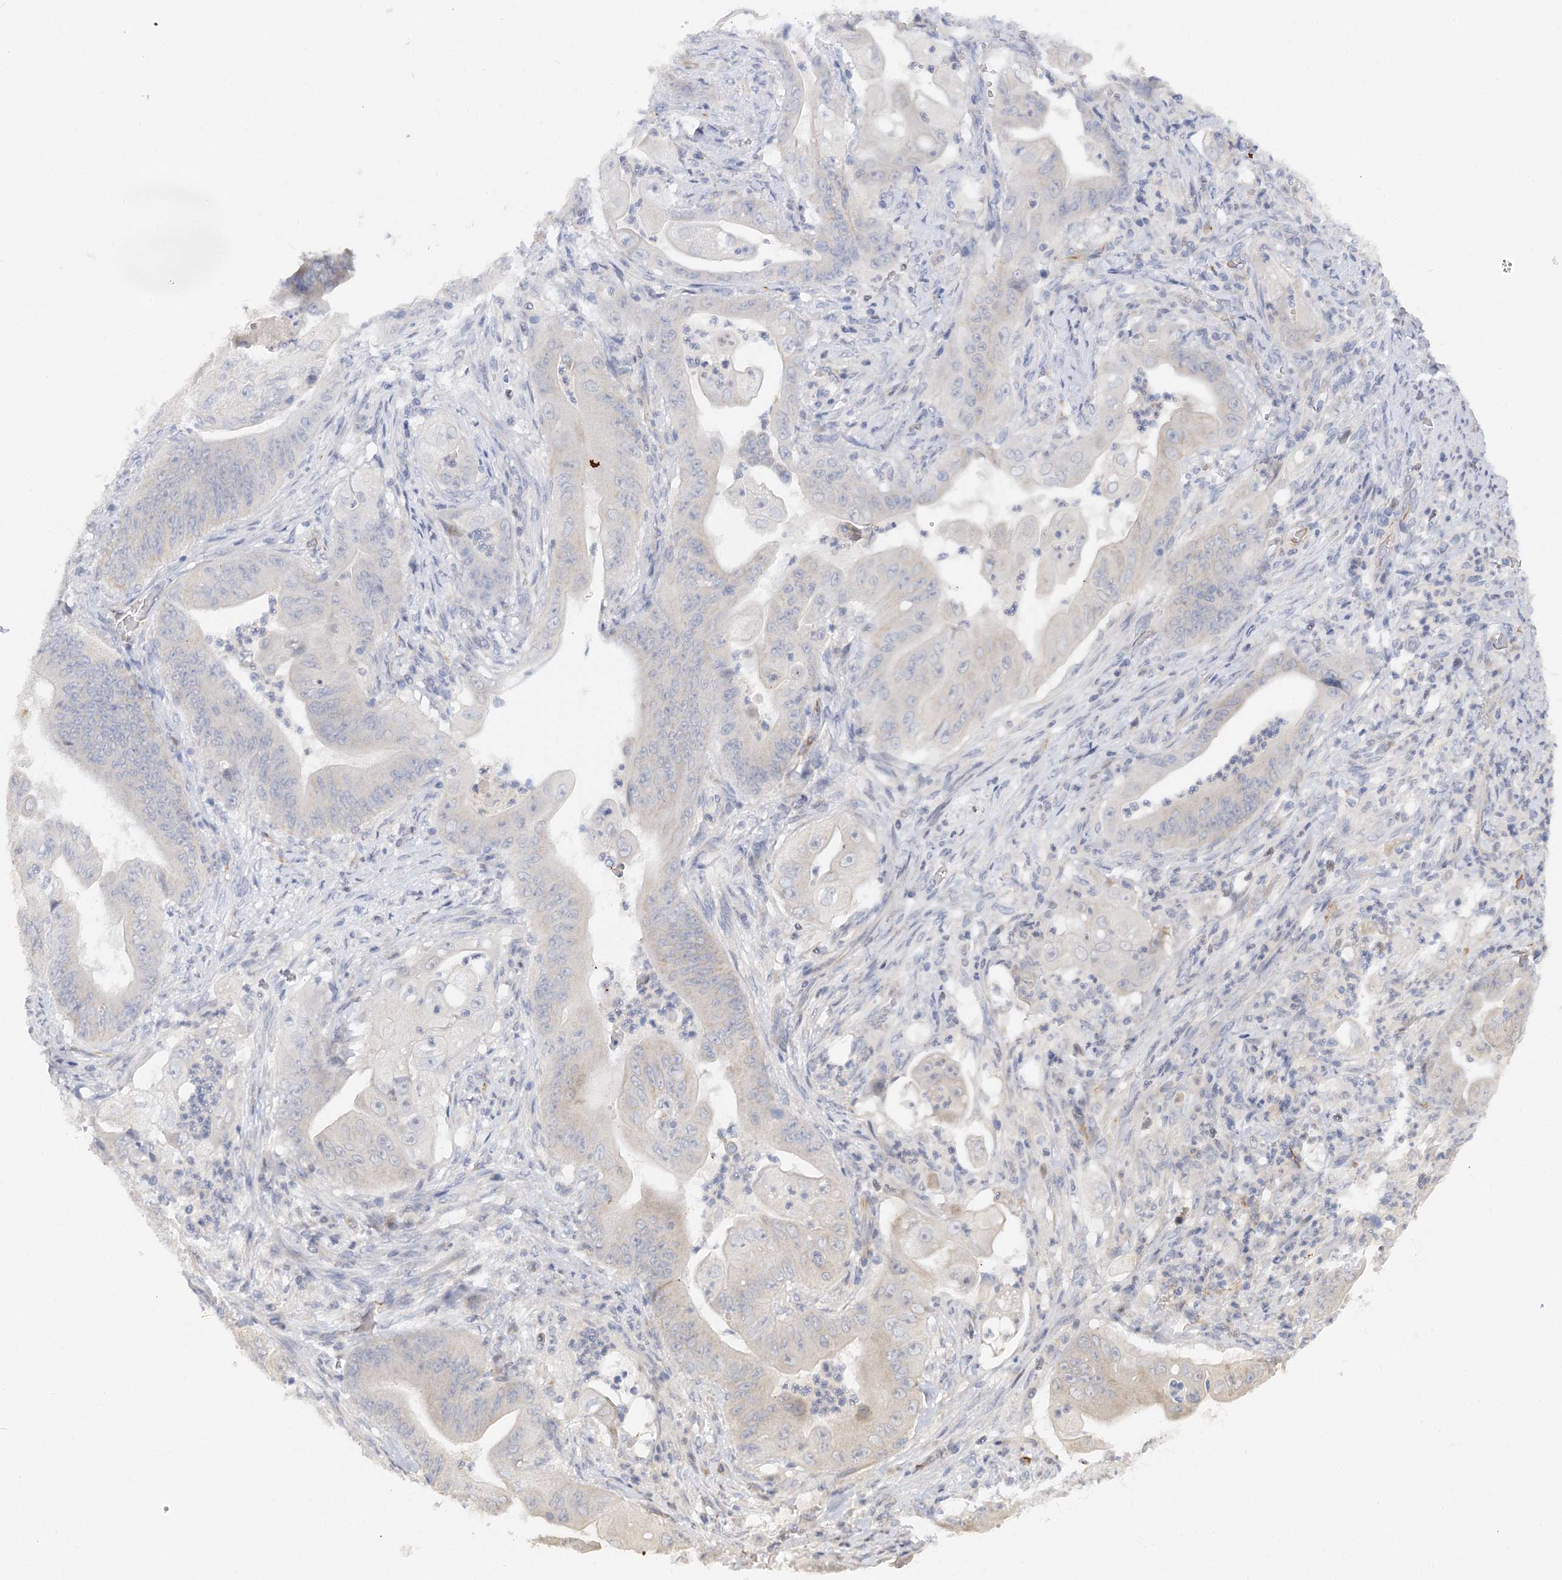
{"staining": {"intensity": "negative", "quantity": "none", "location": "none"}, "tissue": "stomach cancer", "cell_type": "Tumor cells", "image_type": "cancer", "snomed": [{"axis": "morphology", "description": "Adenocarcinoma, NOS"}, {"axis": "topography", "description": "Stomach"}], "caption": "IHC histopathology image of stomach cancer stained for a protein (brown), which exhibits no positivity in tumor cells. (DAB IHC, high magnification).", "gene": "NELL2", "patient": {"sex": "female", "age": 73}}